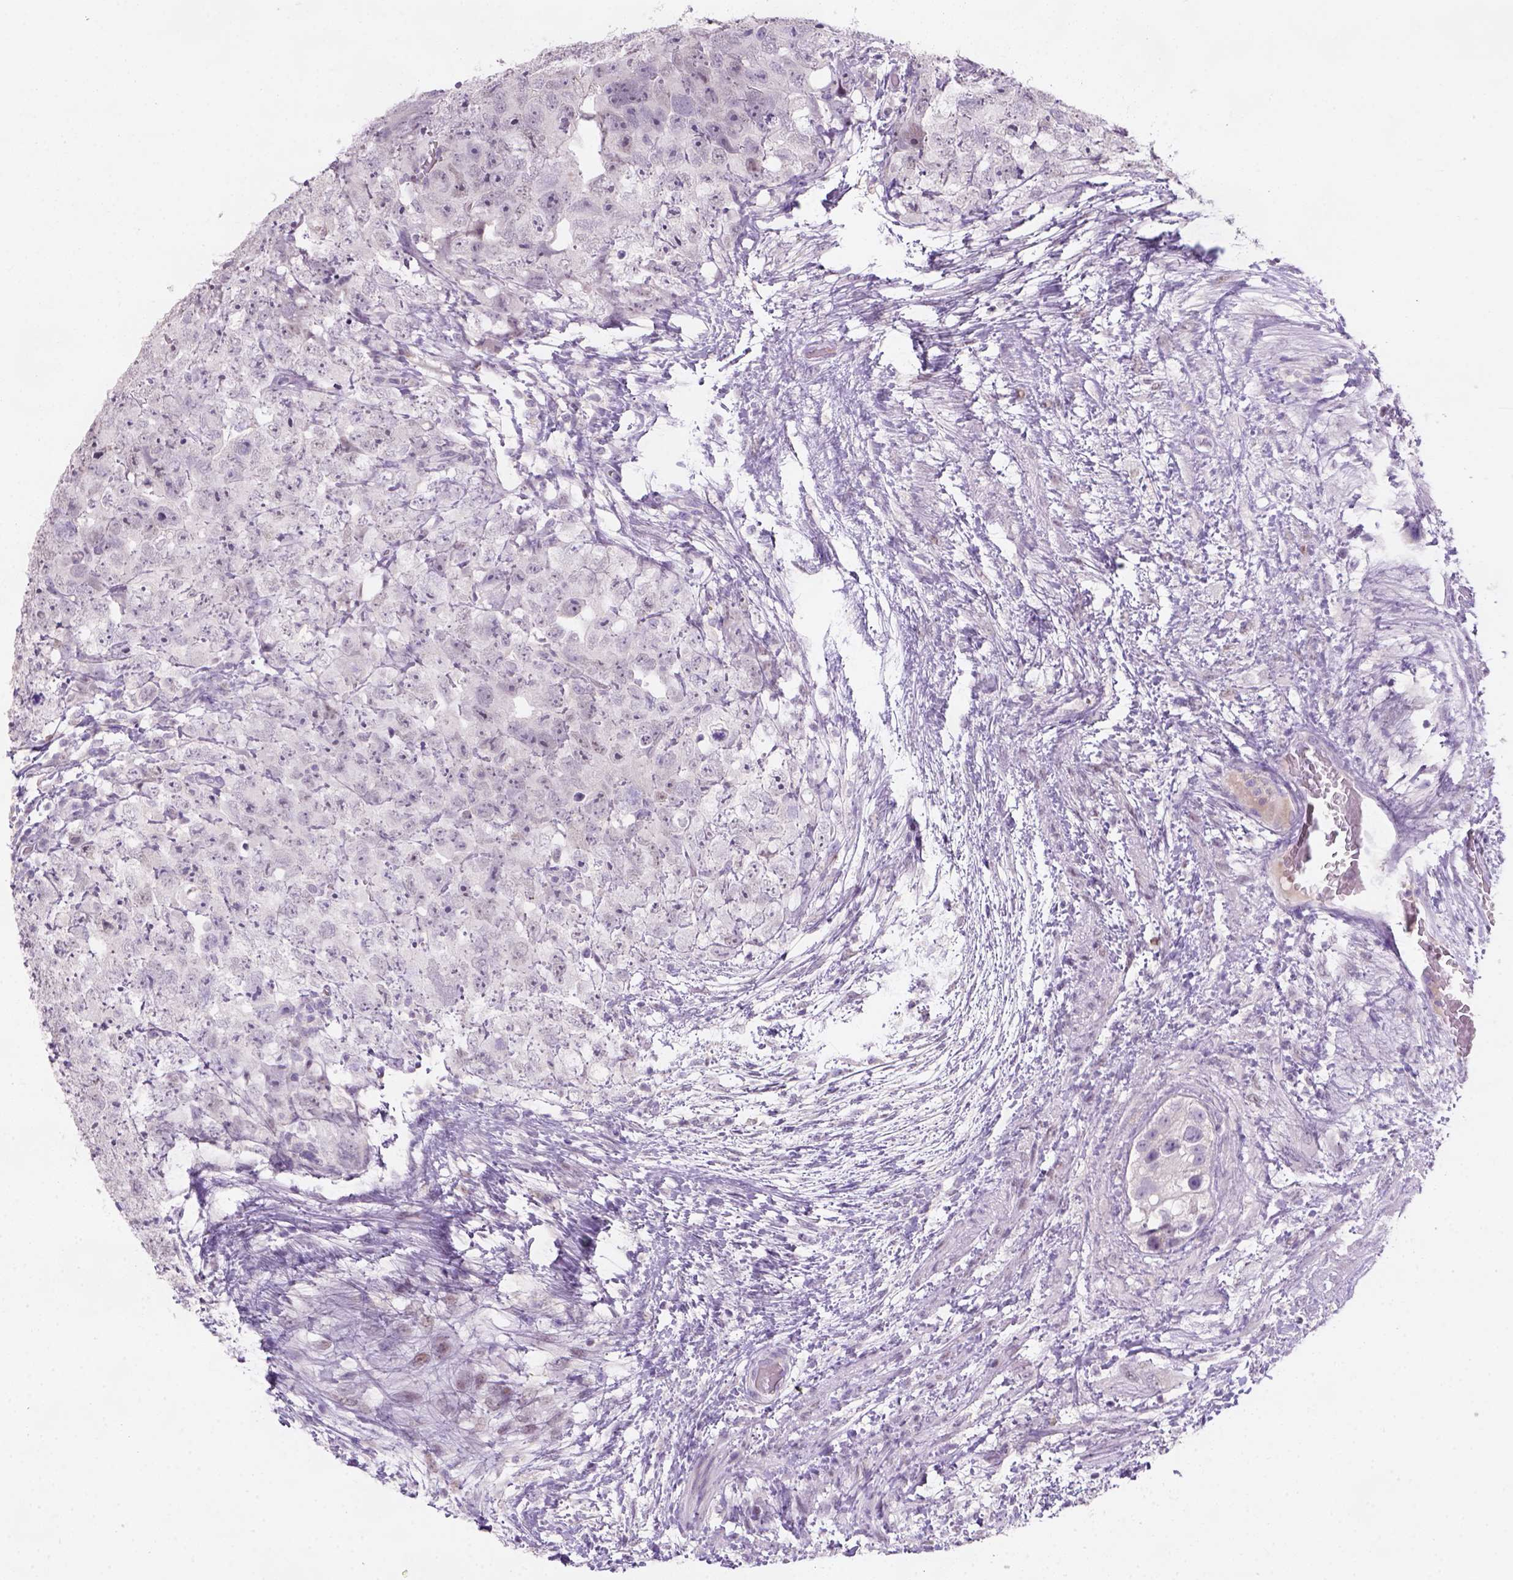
{"staining": {"intensity": "negative", "quantity": "none", "location": "none"}, "tissue": "testis cancer", "cell_type": "Tumor cells", "image_type": "cancer", "snomed": [{"axis": "morphology", "description": "Carcinoma, Embryonal, NOS"}, {"axis": "topography", "description": "Testis"}], "caption": "Immunohistochemical staining of testis embryonal carcinoma demonstrates no significant staining in tumor cells. (DAB immunohistochemistry (IHC) visualized using brightfield microscopy, high magnification).", "gene": "ZMAT4", "patient": {"sex": "male", "age": 24}}